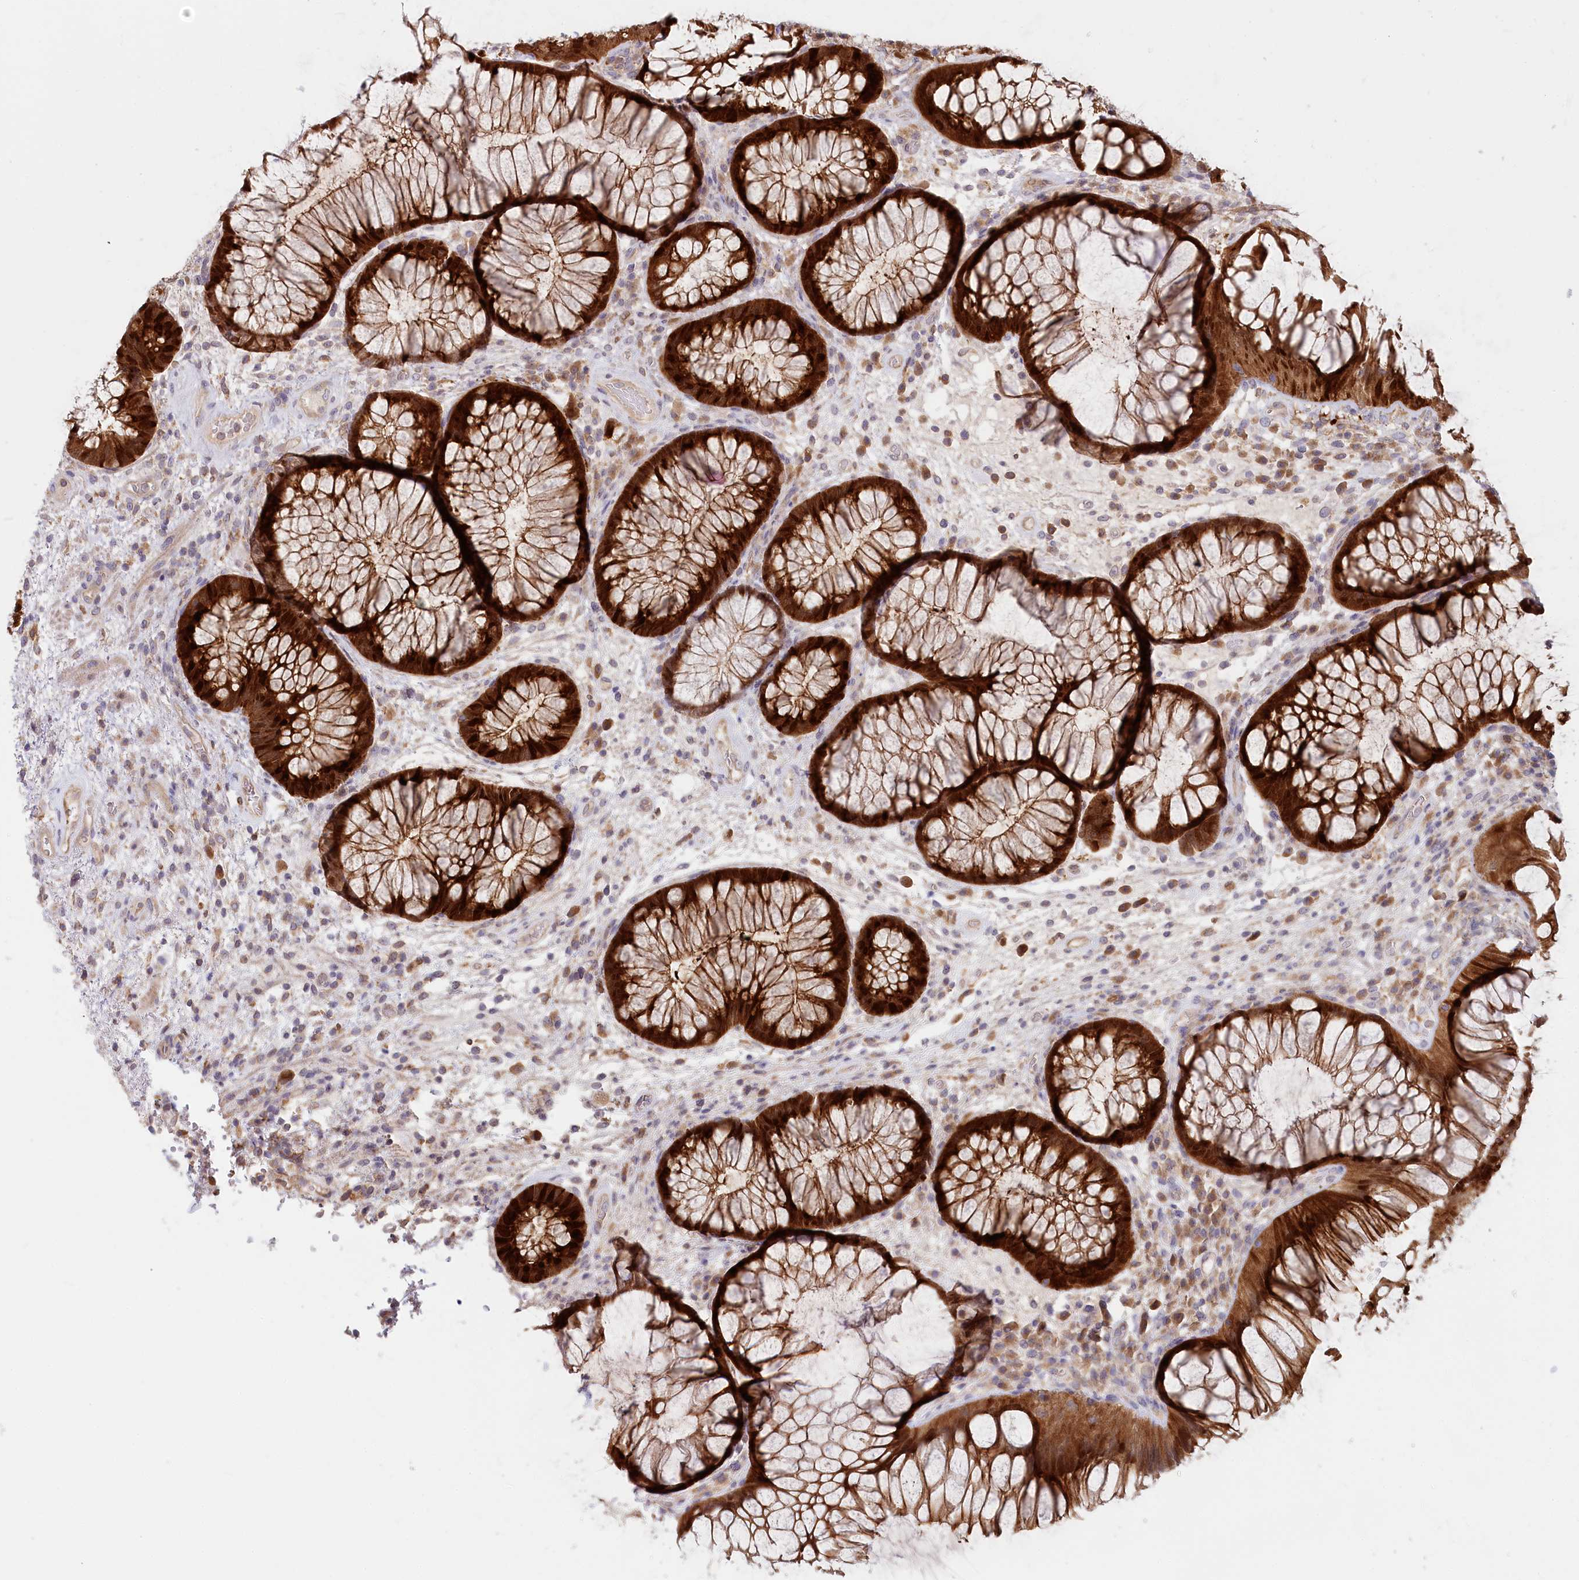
{"staining": {"intensity": "strong", "quantity": ">75%", "location": "cytoplasmic/membranous"}, "tissue": "rectum", "cell_type": "Glandular cells", "image_type": "normal", "snomed": [{"axis": "morphology", "description": "Normal tissue, NOS"}, {"axis": "topography", "description": "Rectum"}], "caption": "A brown stain shows strong cytoplasmic/membranous expression of a protein in glandular cells of benign rectum. (Stains: DAB in brown, nuclei in blue, Microscopy: brightfield microscopy at high magnification).", "gene": "PAIP2", "patient": {"sex": "male", "age": 51}}